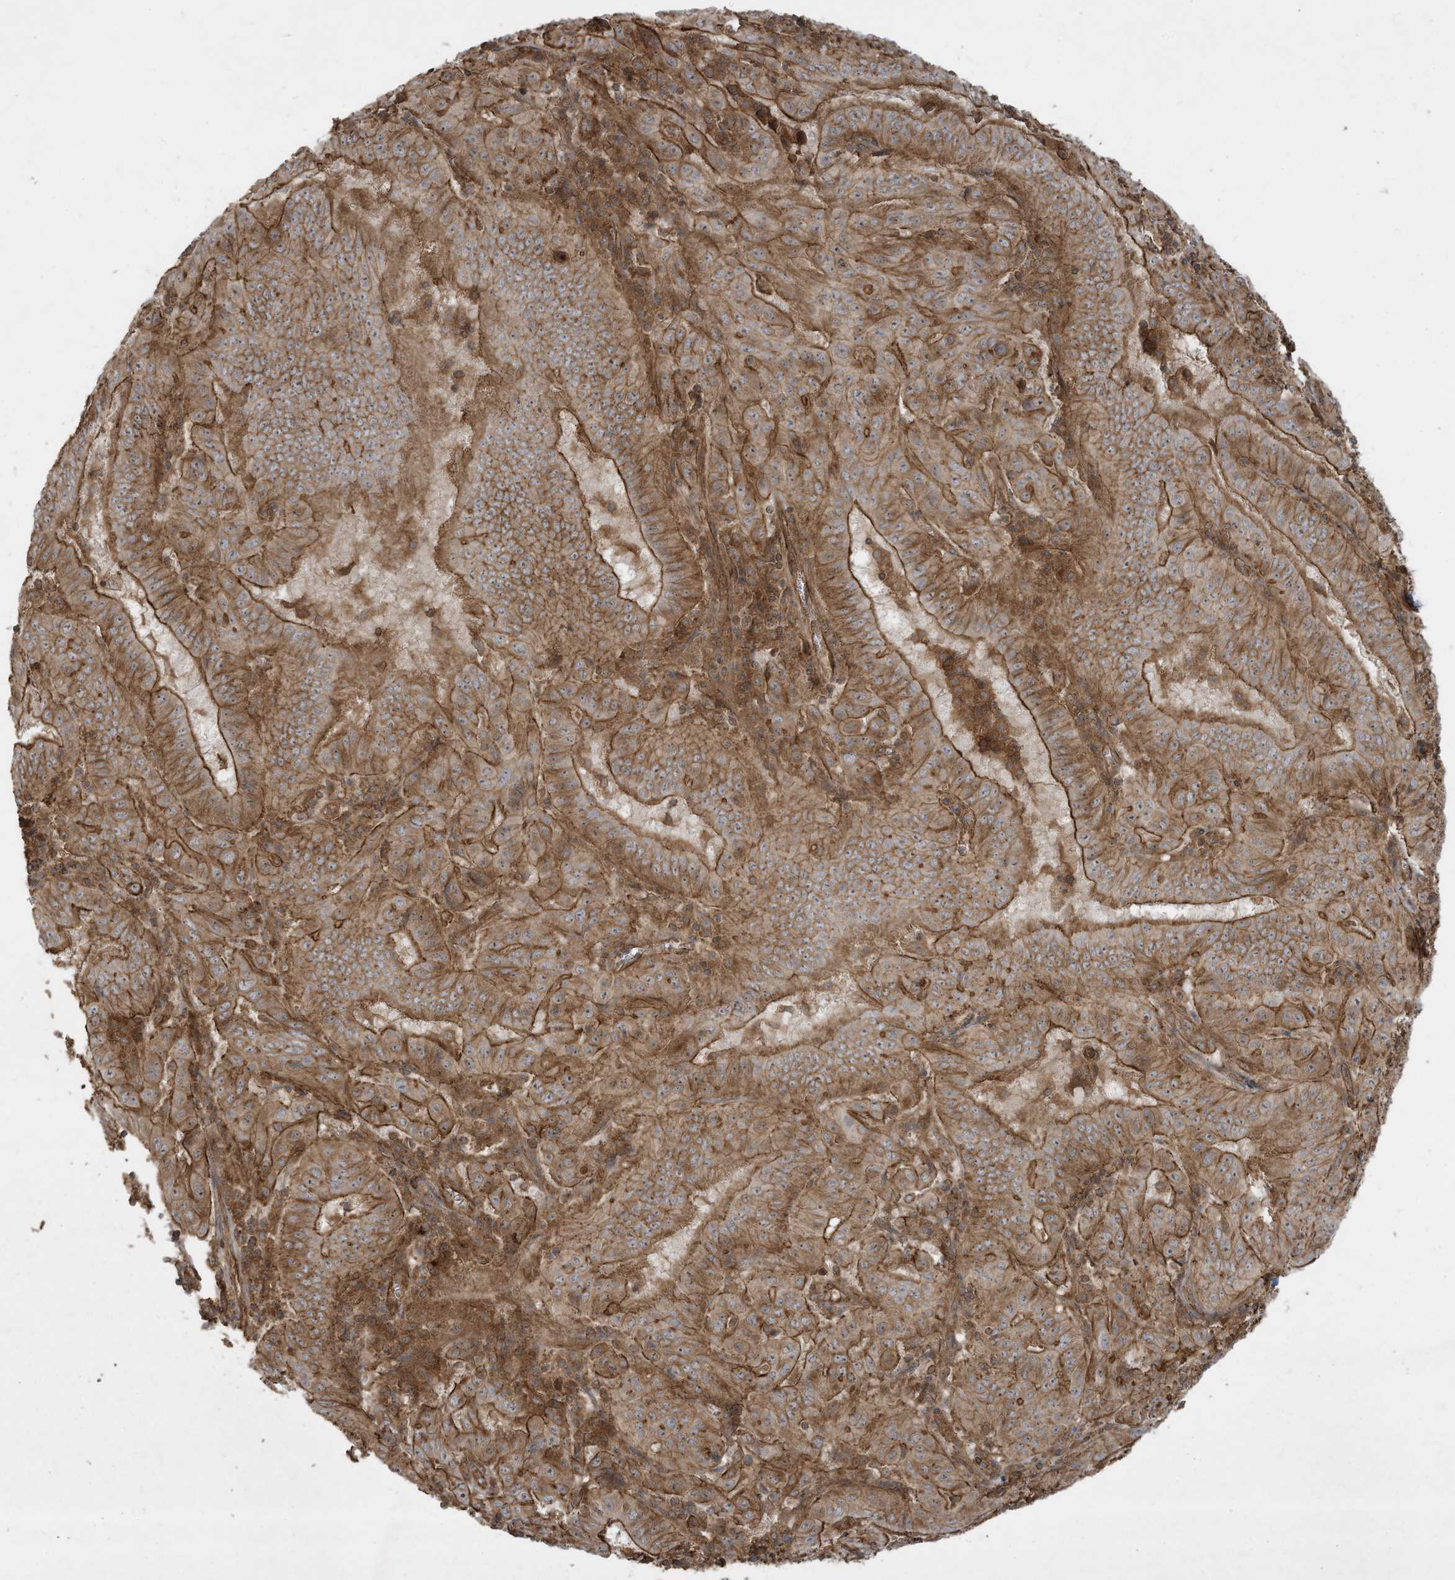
{"staining": {"intensity": "moderate", "quantity": ">75%", "location": "cytoplasmic/membranous"}, "tissue": "pancreatic cancer", "cell_type": "Tumor cells", "image_type": "cancer", "snomed": [{"axis": "morphology", "description": "Adenocarcinoma, NOS"}, {"axis": "topography", "description": "Pancreas"}], "caption": "Tumor cells reveal medium levels of moderate cytoplasmic/membranous positivity in about >75% of cells in pancreatic cancer (adenocarcinoma).", "gene": "DDIT4", "patient": {"sex": "male", "age": 63}}